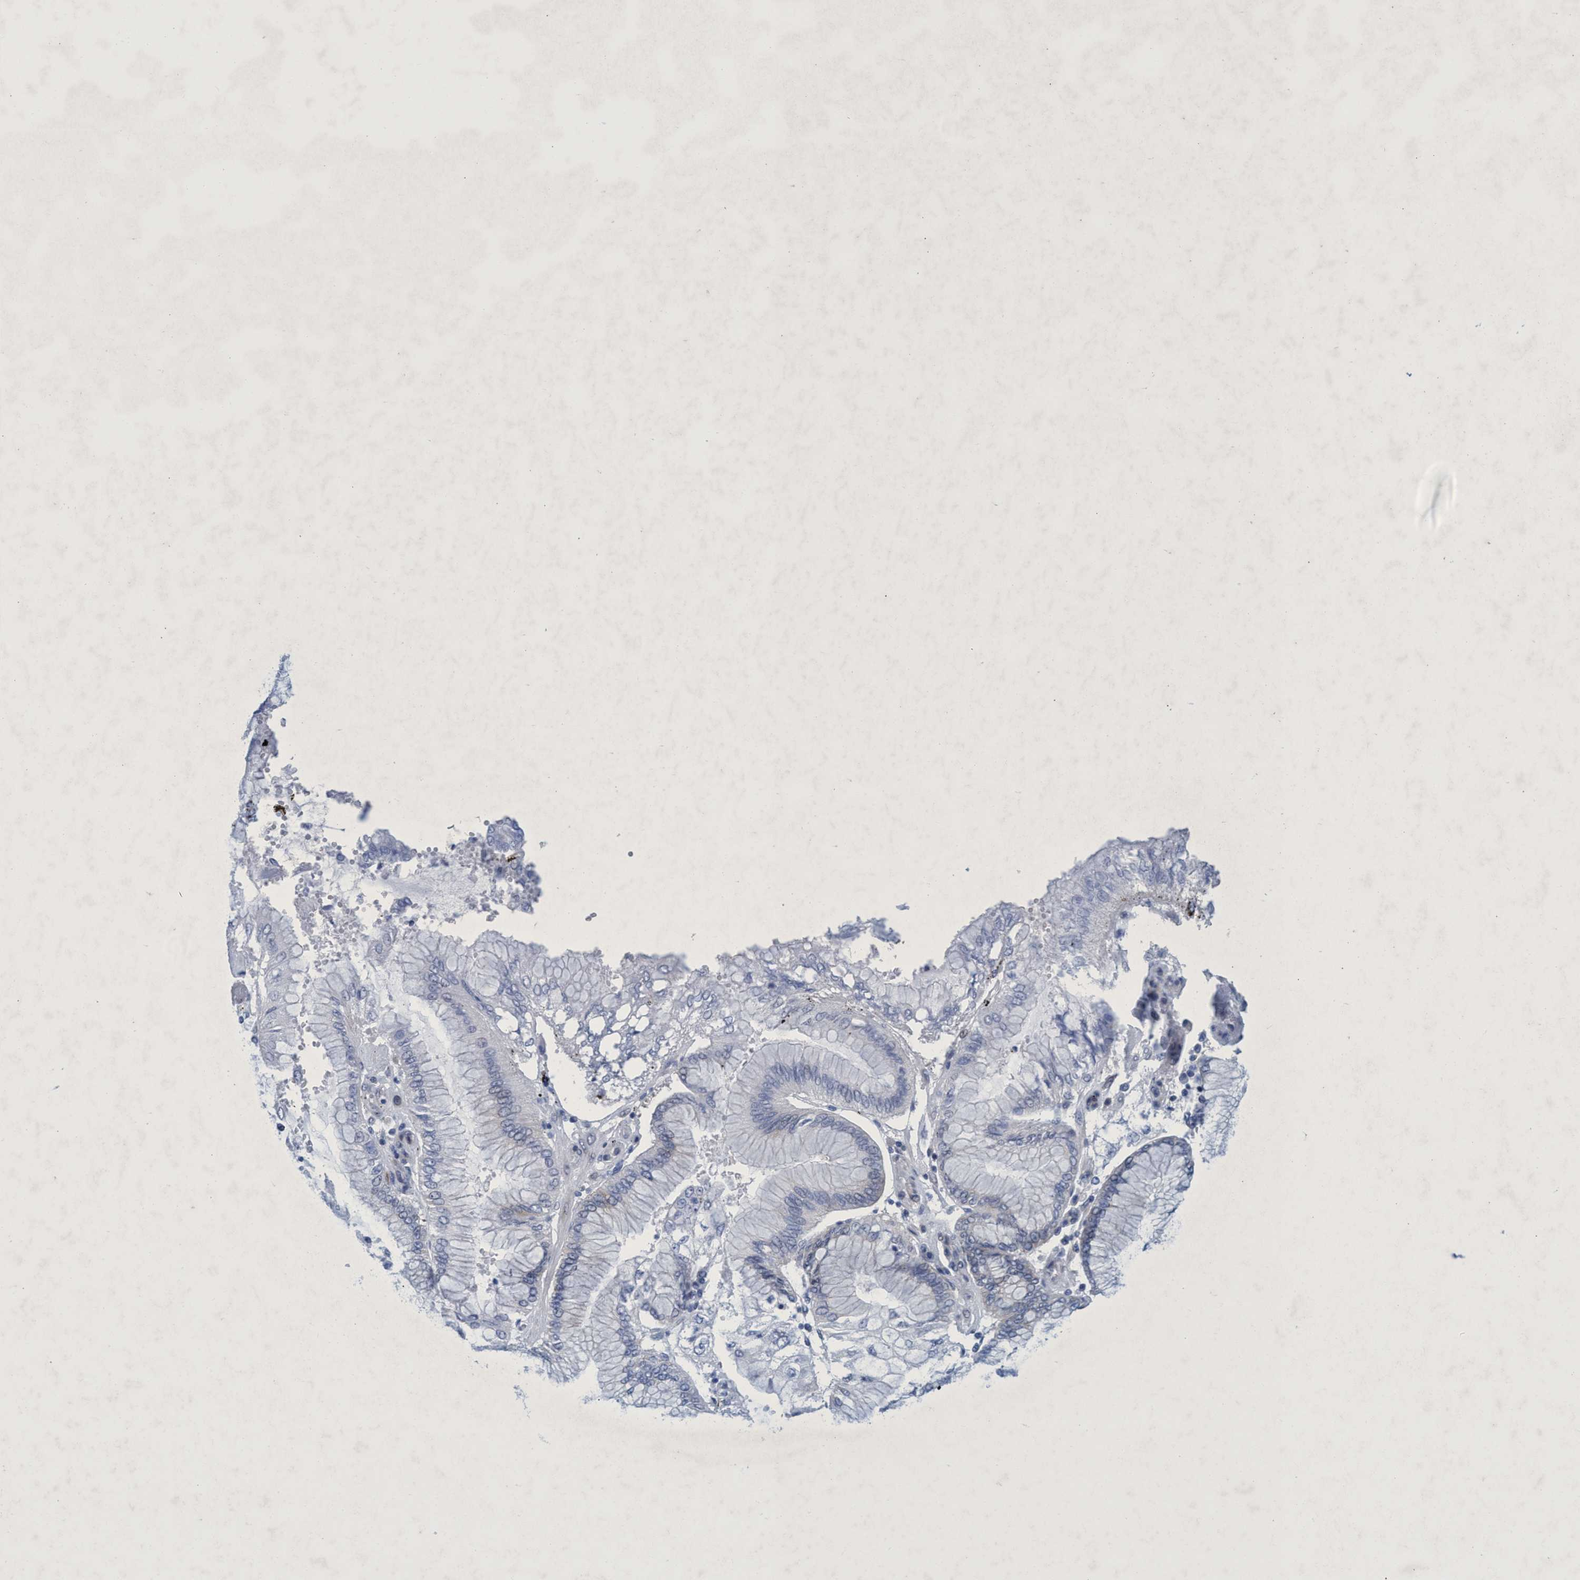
{"staining": {"intensity": "weak", "quantity": "<25%", "location": "cytoplasmic/membranous"}, "tissue": "stomach cancer", "cell_type": "Tumor cells", "image_type": "cancer", "snomed": [{"axis": "morphology", "description": "Adenocarcinoma, NOS"}, {"axis": "topography", "description": "Stomach"}], "caption": "This is an IHC histopathology image of stomach cancer. There is no expression in tumor cells.", "gene": "R3HCC1", "patient": {"sex": "male", "age": 76}}